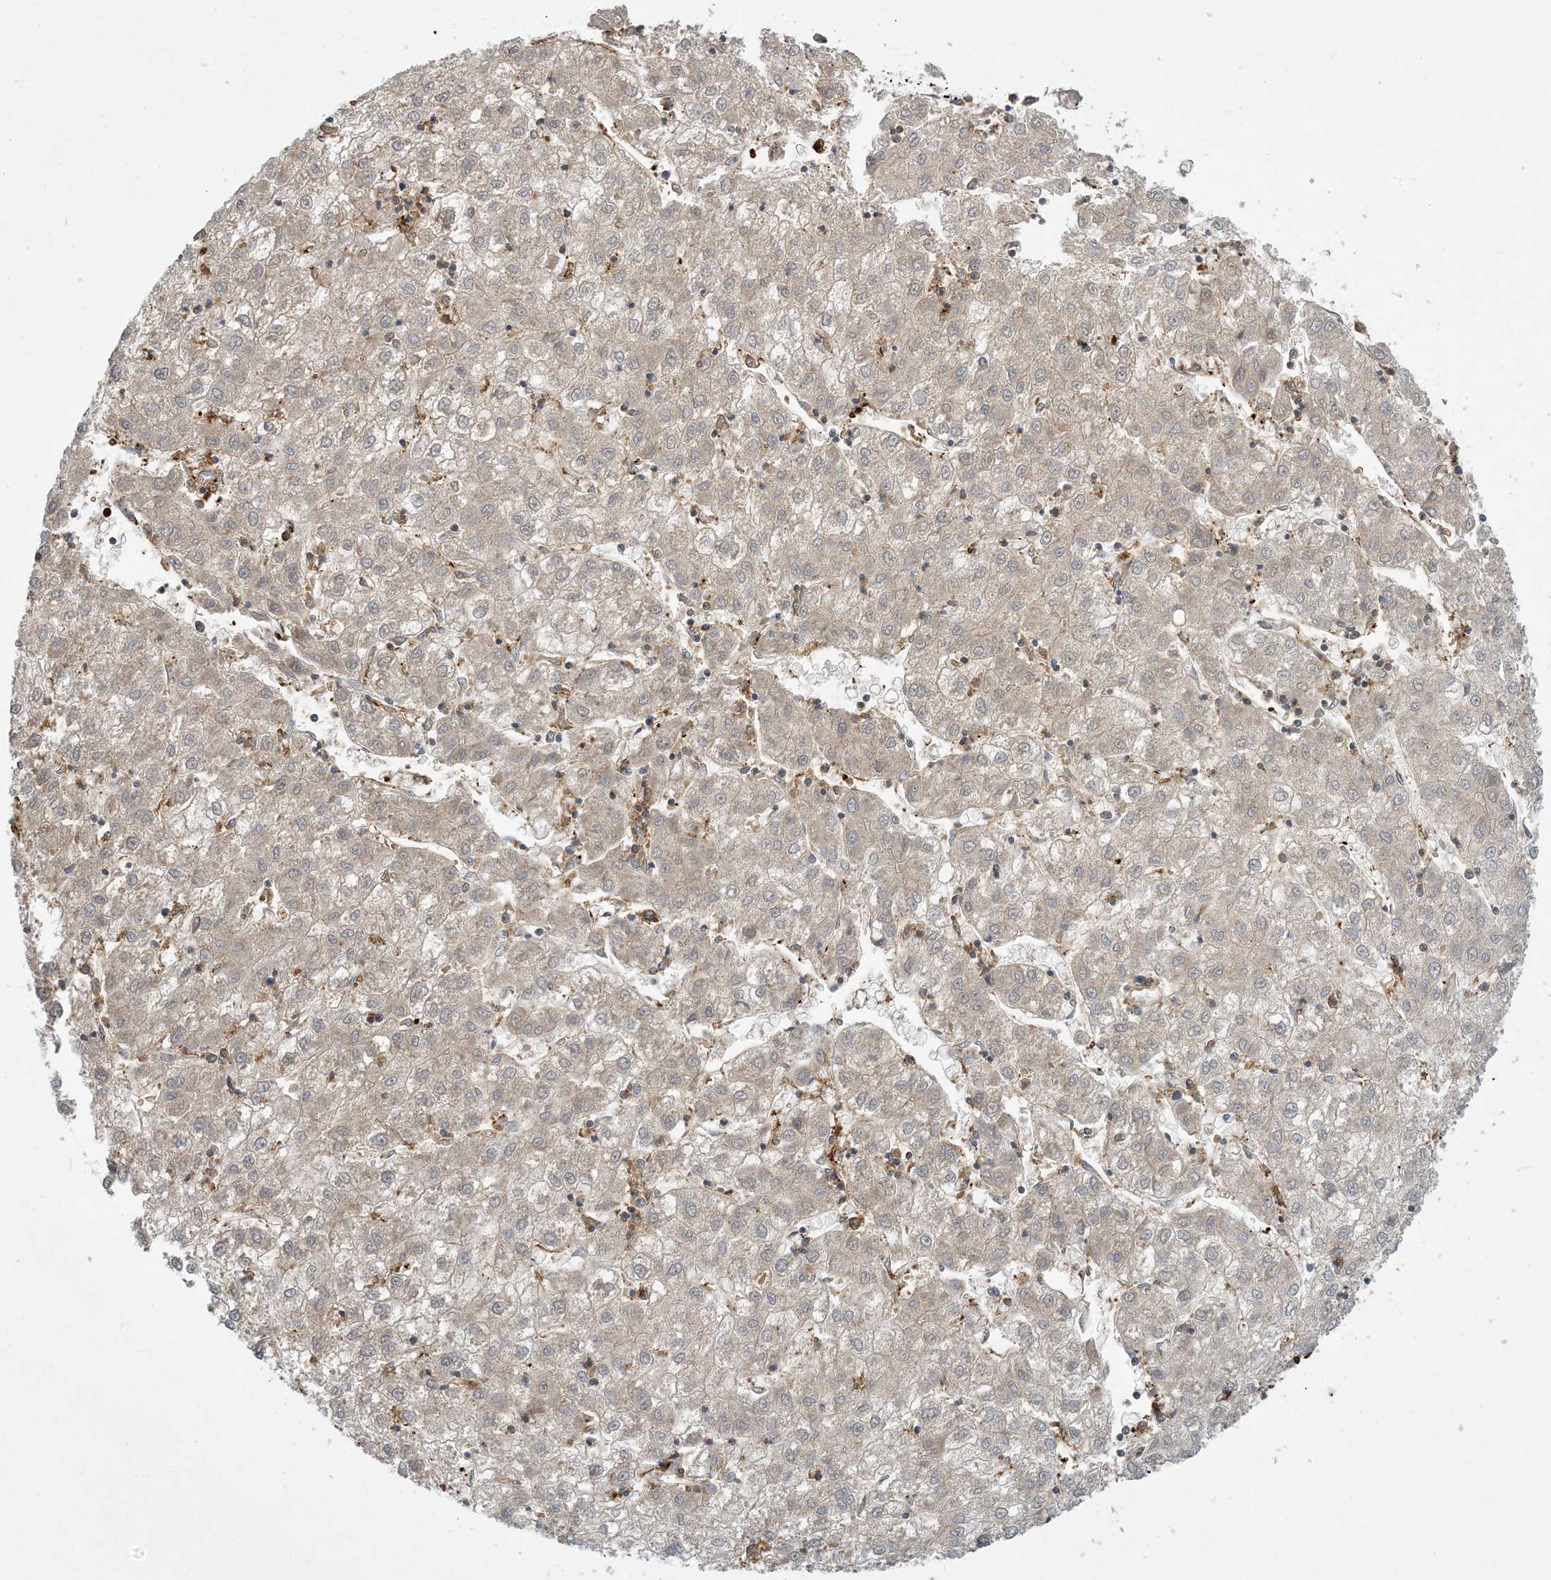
{"staining": {"intensity": "negative", "quantity": "none", "location": "none"}, "tissue": "liver cancer", "cell_type": "Tumor cells", "image_type": "cancer", "snomed": [{"axis": "morphology", "description": "Carcinoma, Hepatocellular, NOS"}, {"axis": "topography", "description": "Liver"}], "caption": "Tumor cells are negative for protein expression in human liver hepatocellular carcinoma.", "gene": "AK9", "patient": {"sex": "male", "age": 72}}